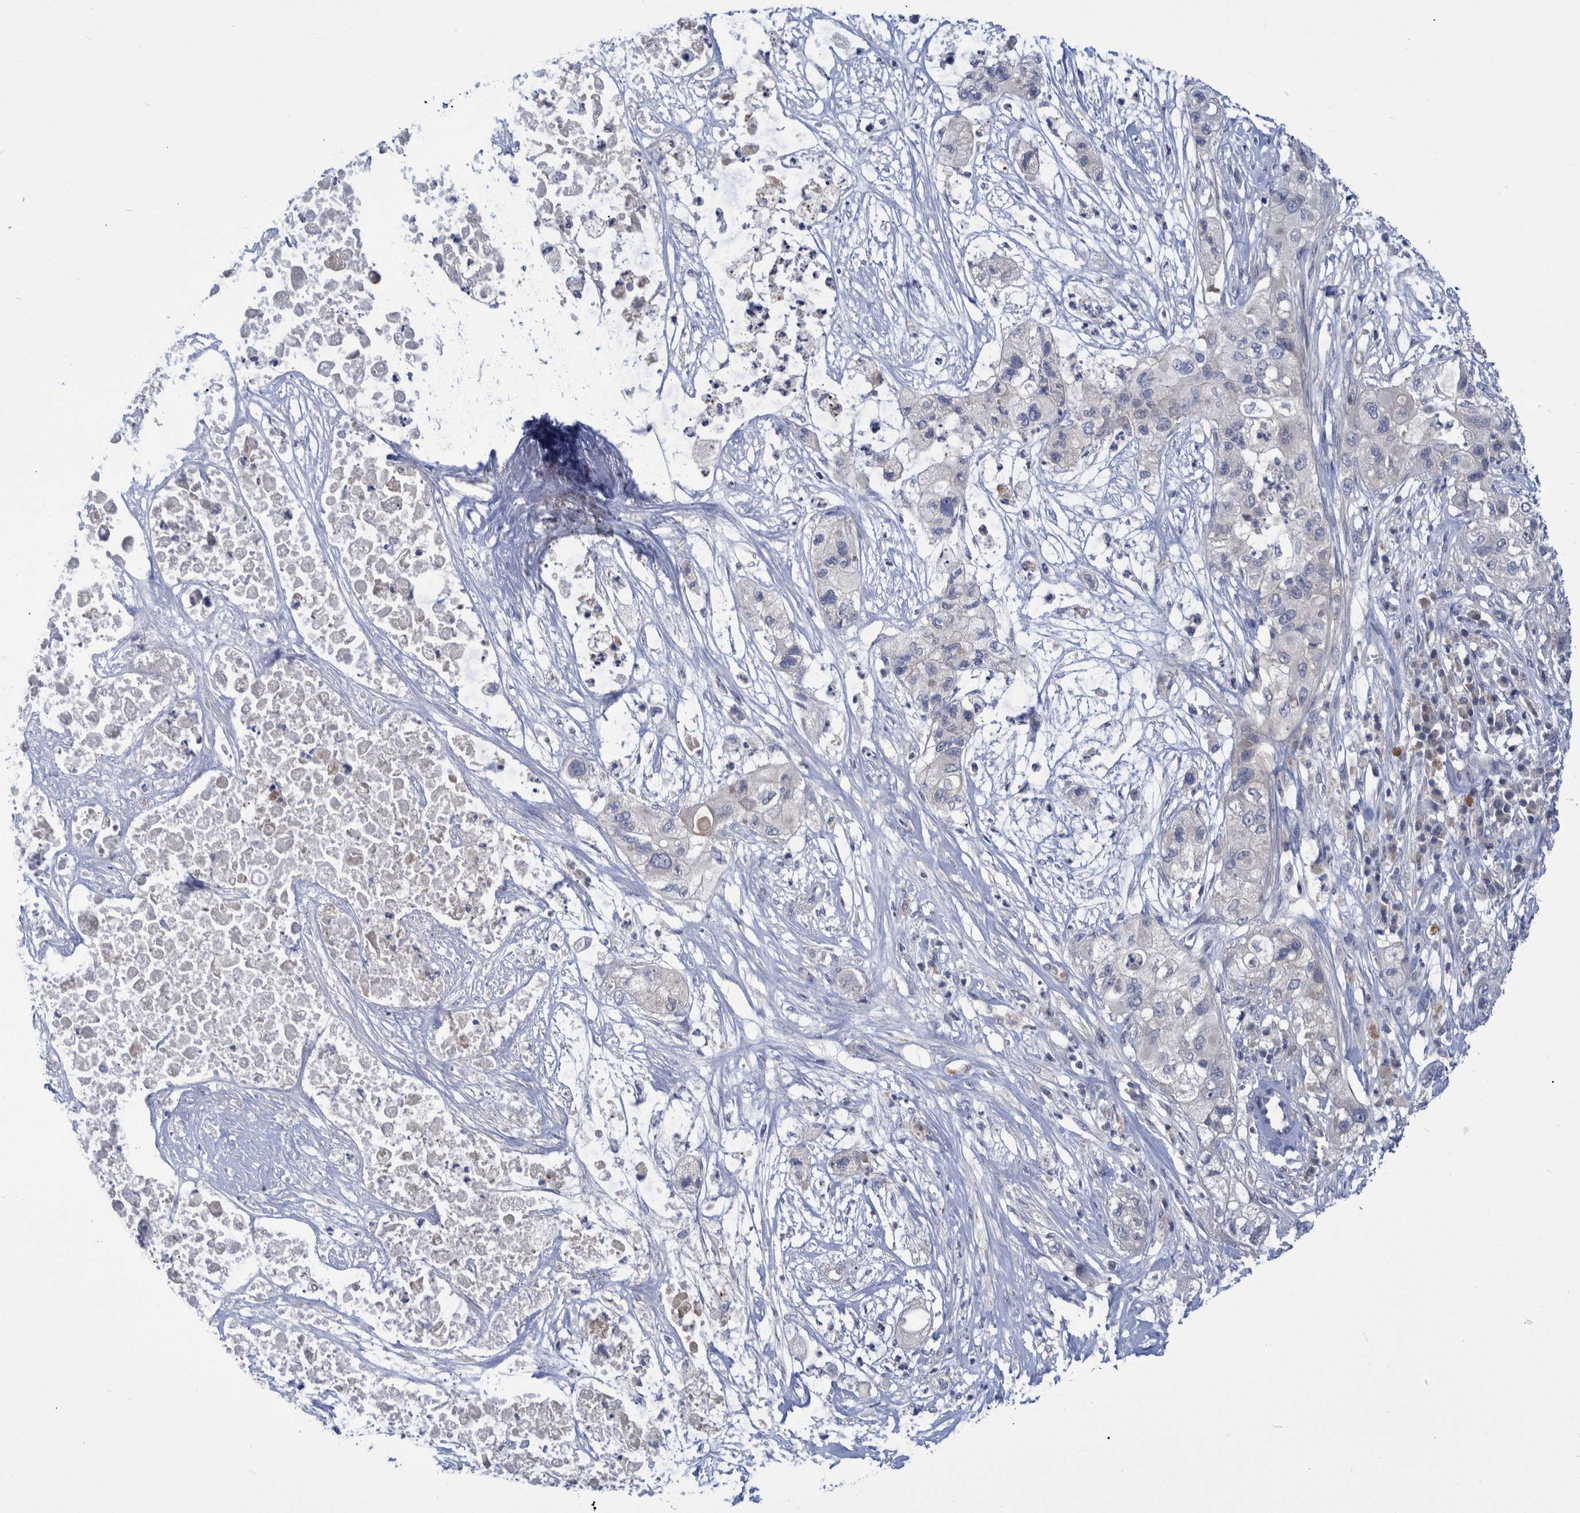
{"staining": {"intensity": "negative", "quantity": "none", "location": "none"}, "tissue": "pancreatic cancer", "cell_type": "Tumor cells", "image_type": "cancer", "snomed": [{"axis": "morphology", "description": "Adenocarcinoma, NOS"}, {"axis": "topography", "description": "Pancreas"}], "caption": "Immunohistochemistry micrograph of neoplastic tissue: pancreatic adenocarcinoma stained with DAB shows no significant protein staining in tumor cells.", "gene": "PCYT2", "patient": {"sex": "female", "age": 78}}